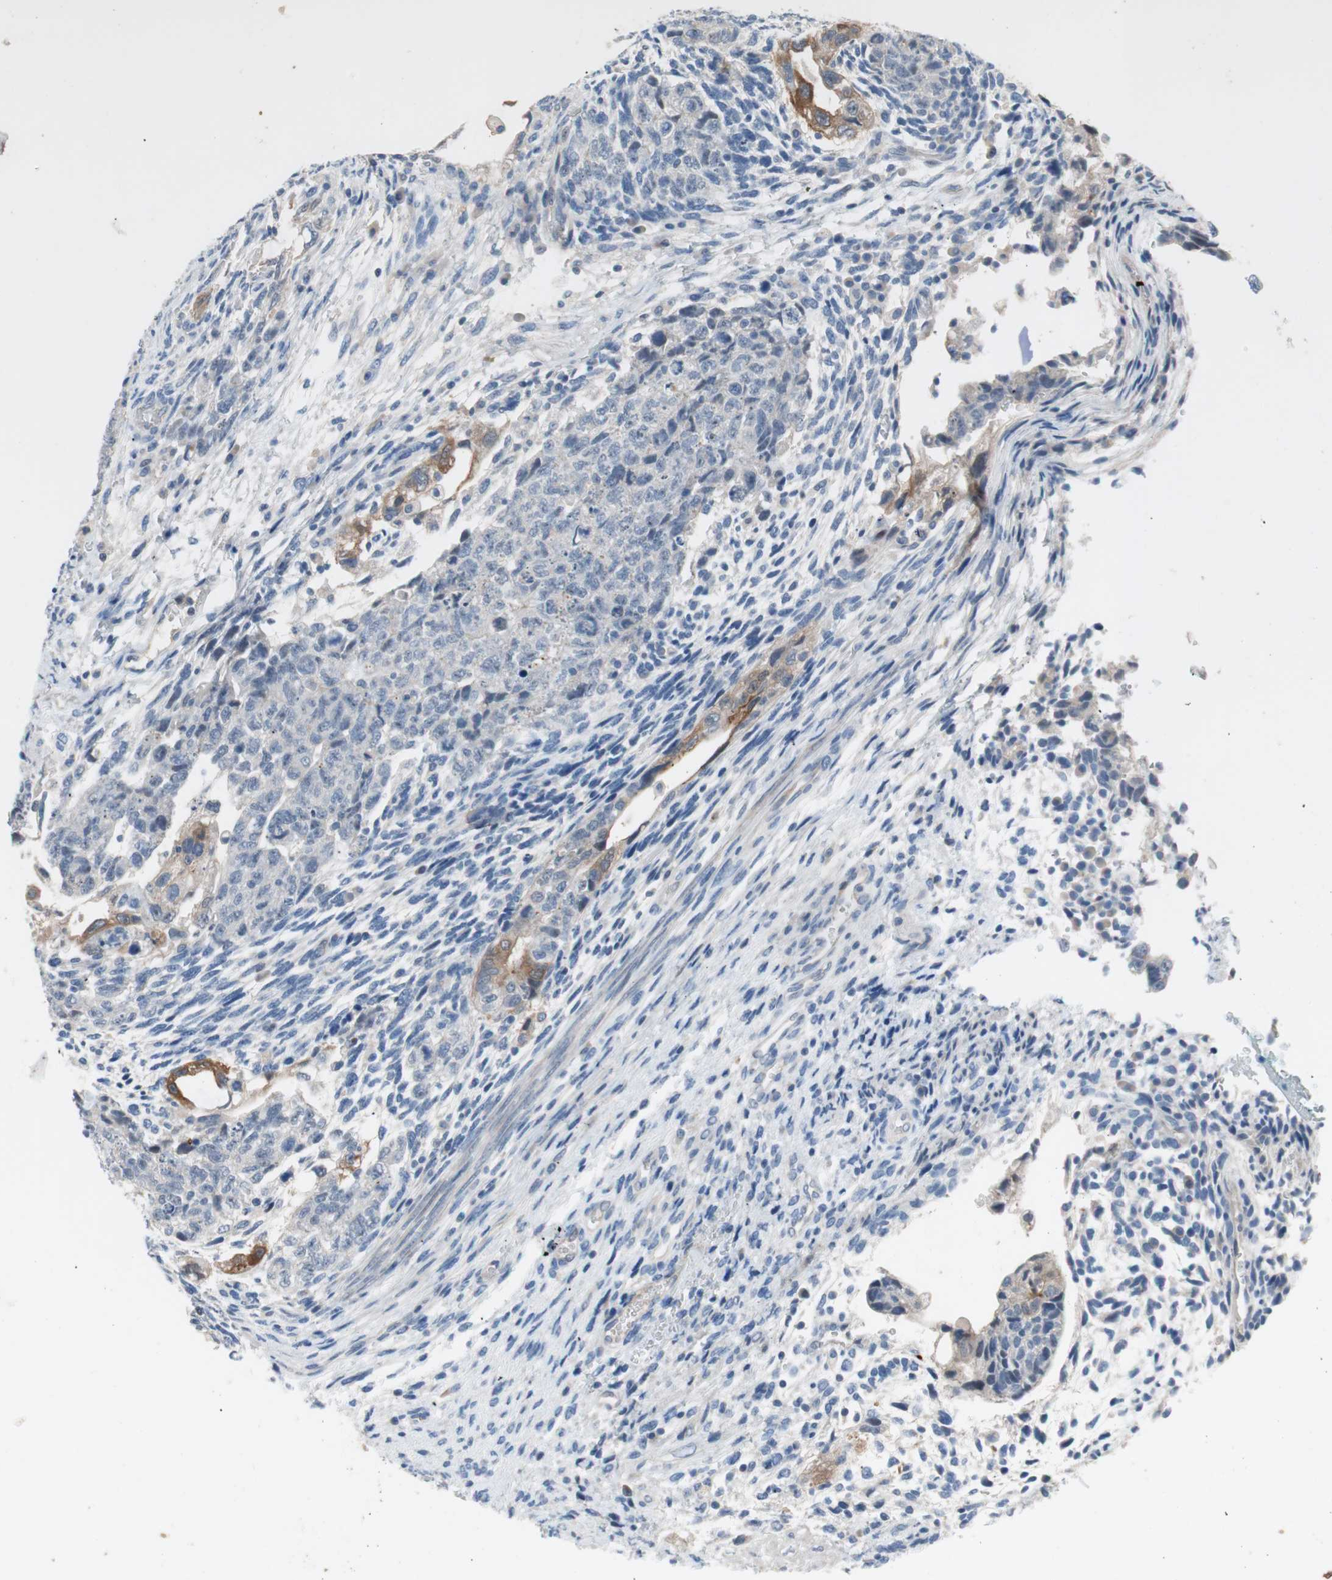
{"staining": {"intensity": "moderate", "quantity": "<25%", "location": "cytoplasmic/membranous"}, "tissue": "testis cancer", "cell_type": "Tumor cells", "image_type": "cancer", "snomed": [{"axis": "morphology", "description": "Normal tissue, NOS"}, {"axis": "morphology", "description": "Carcinoma, Embryonal, NOS"}, {"axis": "topography", "description": "Testis"}], "caption": "Immunohistochemical staining of testis cancer (embryonal carcinoma) reveals low levels of moderate cytoplasmic/membranous positivity in about <25% of tumor cells. Ihc stains the protein in brown and the nuclei are stained blue.", "gene": "PDZK1", "patient": {"sex": "male", "age": 36}}